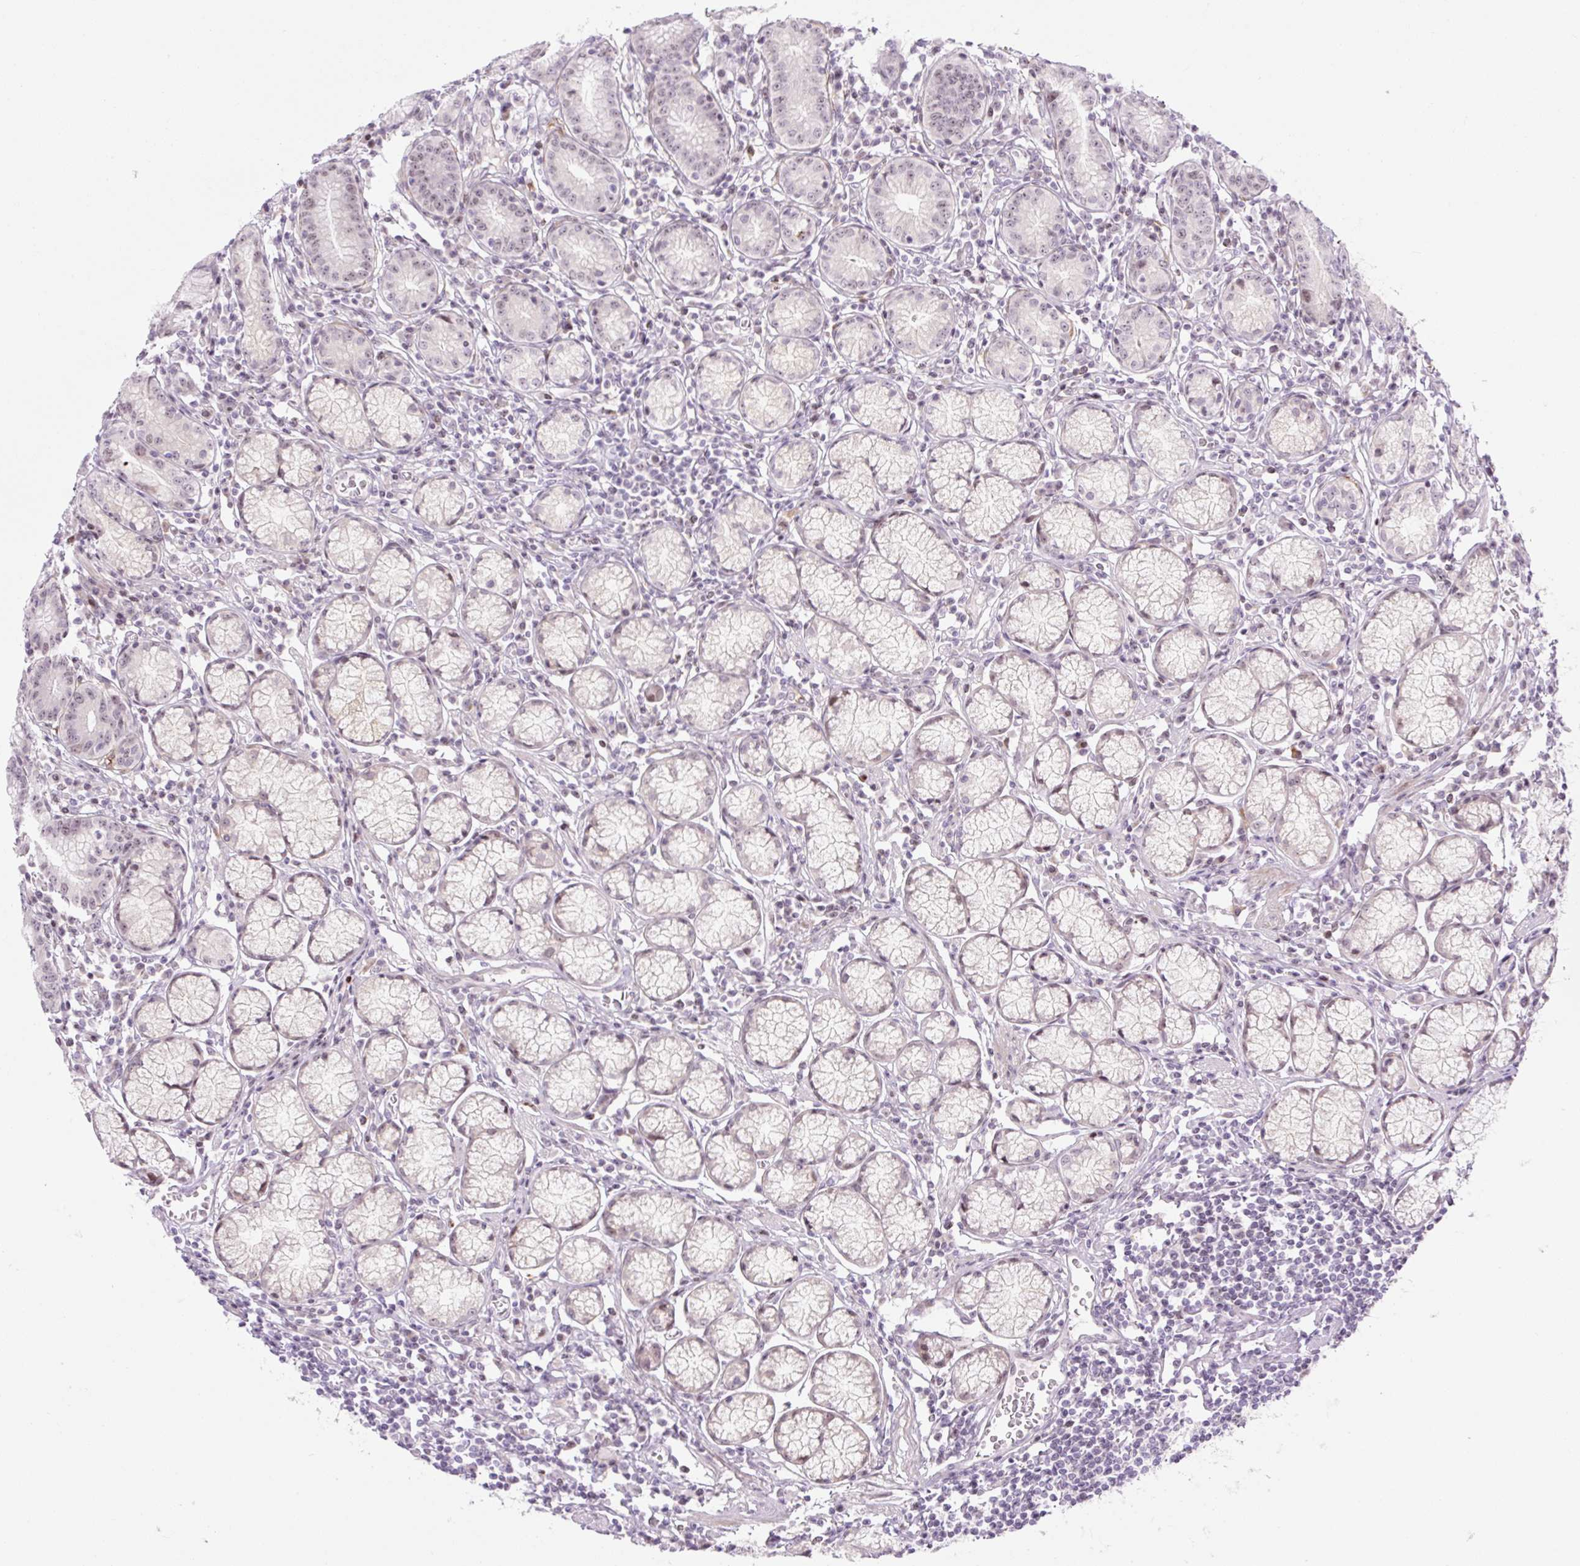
{"staining": {"intensity": "weak", "quantity": "25%-75%", "location": "nuclear"}, "tissue": "stomach", "cell_type": "Glandular cells", "image_type": "normal", "snomed": [{"axis": "morphology", "description": "Normal tissue, NOS"}, {"axis": "topography", "description": "Stomach"}], "caption": "Stomach stained with immunohistochemistry (IHC) demonstrates weak nuclear expression in approximately 25%-75% of glandular cells. (Stains: DAB in brown, nuclei in blue, Microscopy: brightfield microscopy at high magnification).", "gene": "ENSG00000268750", "patient": {"sex": "male", "age": 55}}